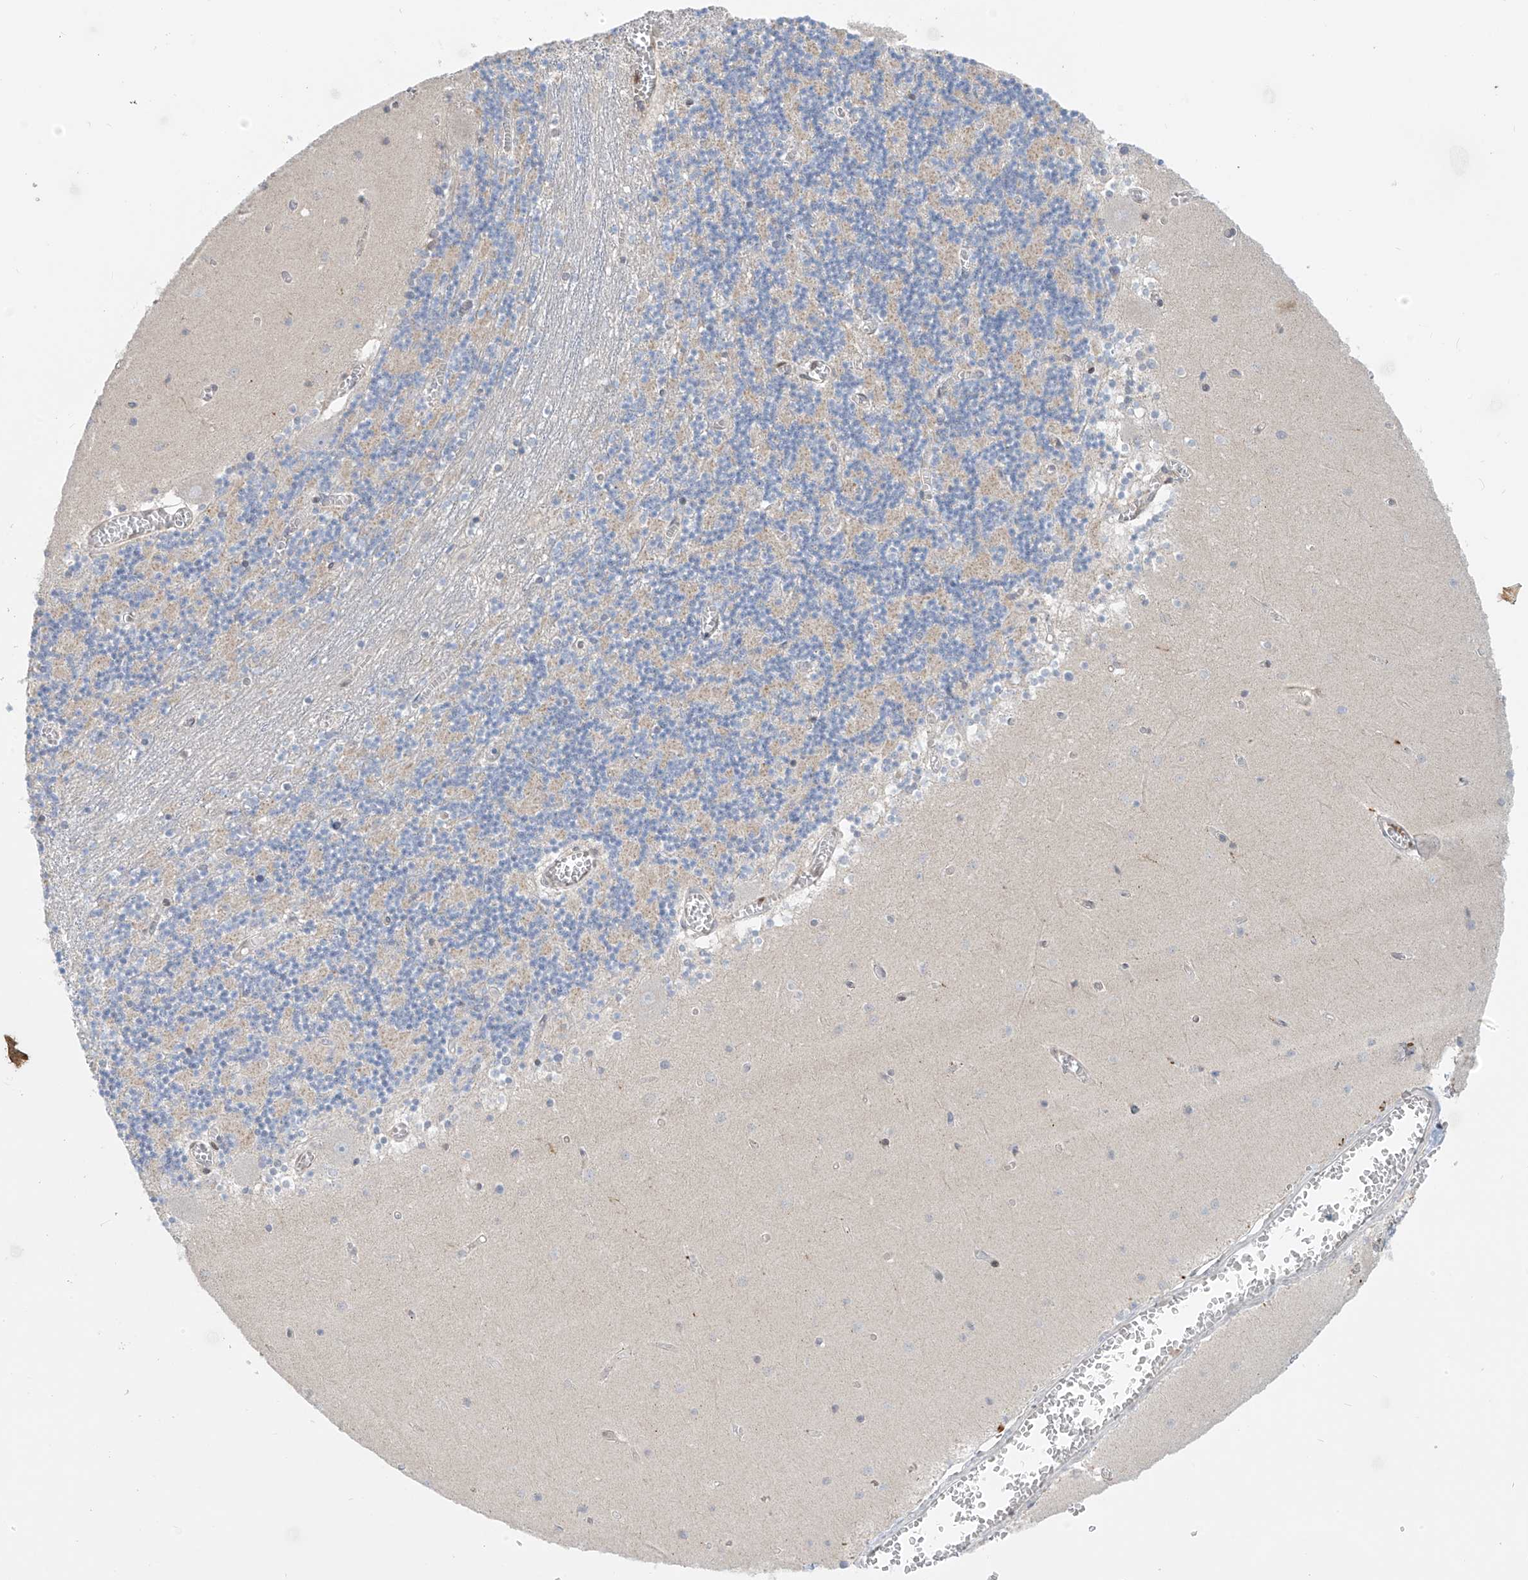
{"staining": {"intensity": "negative", "quantity": "none", "location": "none"}, "tissue": "cerebellum", "cell_type": "Cells in granular layer", "image_type": "normal", "snomed": [{"axis": "morphology", "description": "Normal tissue, NOS"}, {"axis": "topography", "description": "Cerebellum"}], "caption": "Cells in granular layer are negative for protein expression in unremarkable human cerebellum. Brightfield microscopy of immunohistochemistry (IHC) stained with DAB (brown) and hematoxylin (blue), captured at high magnification.", "gene": "PM20D2", "patient": {"sex": "female", "age": 28}}